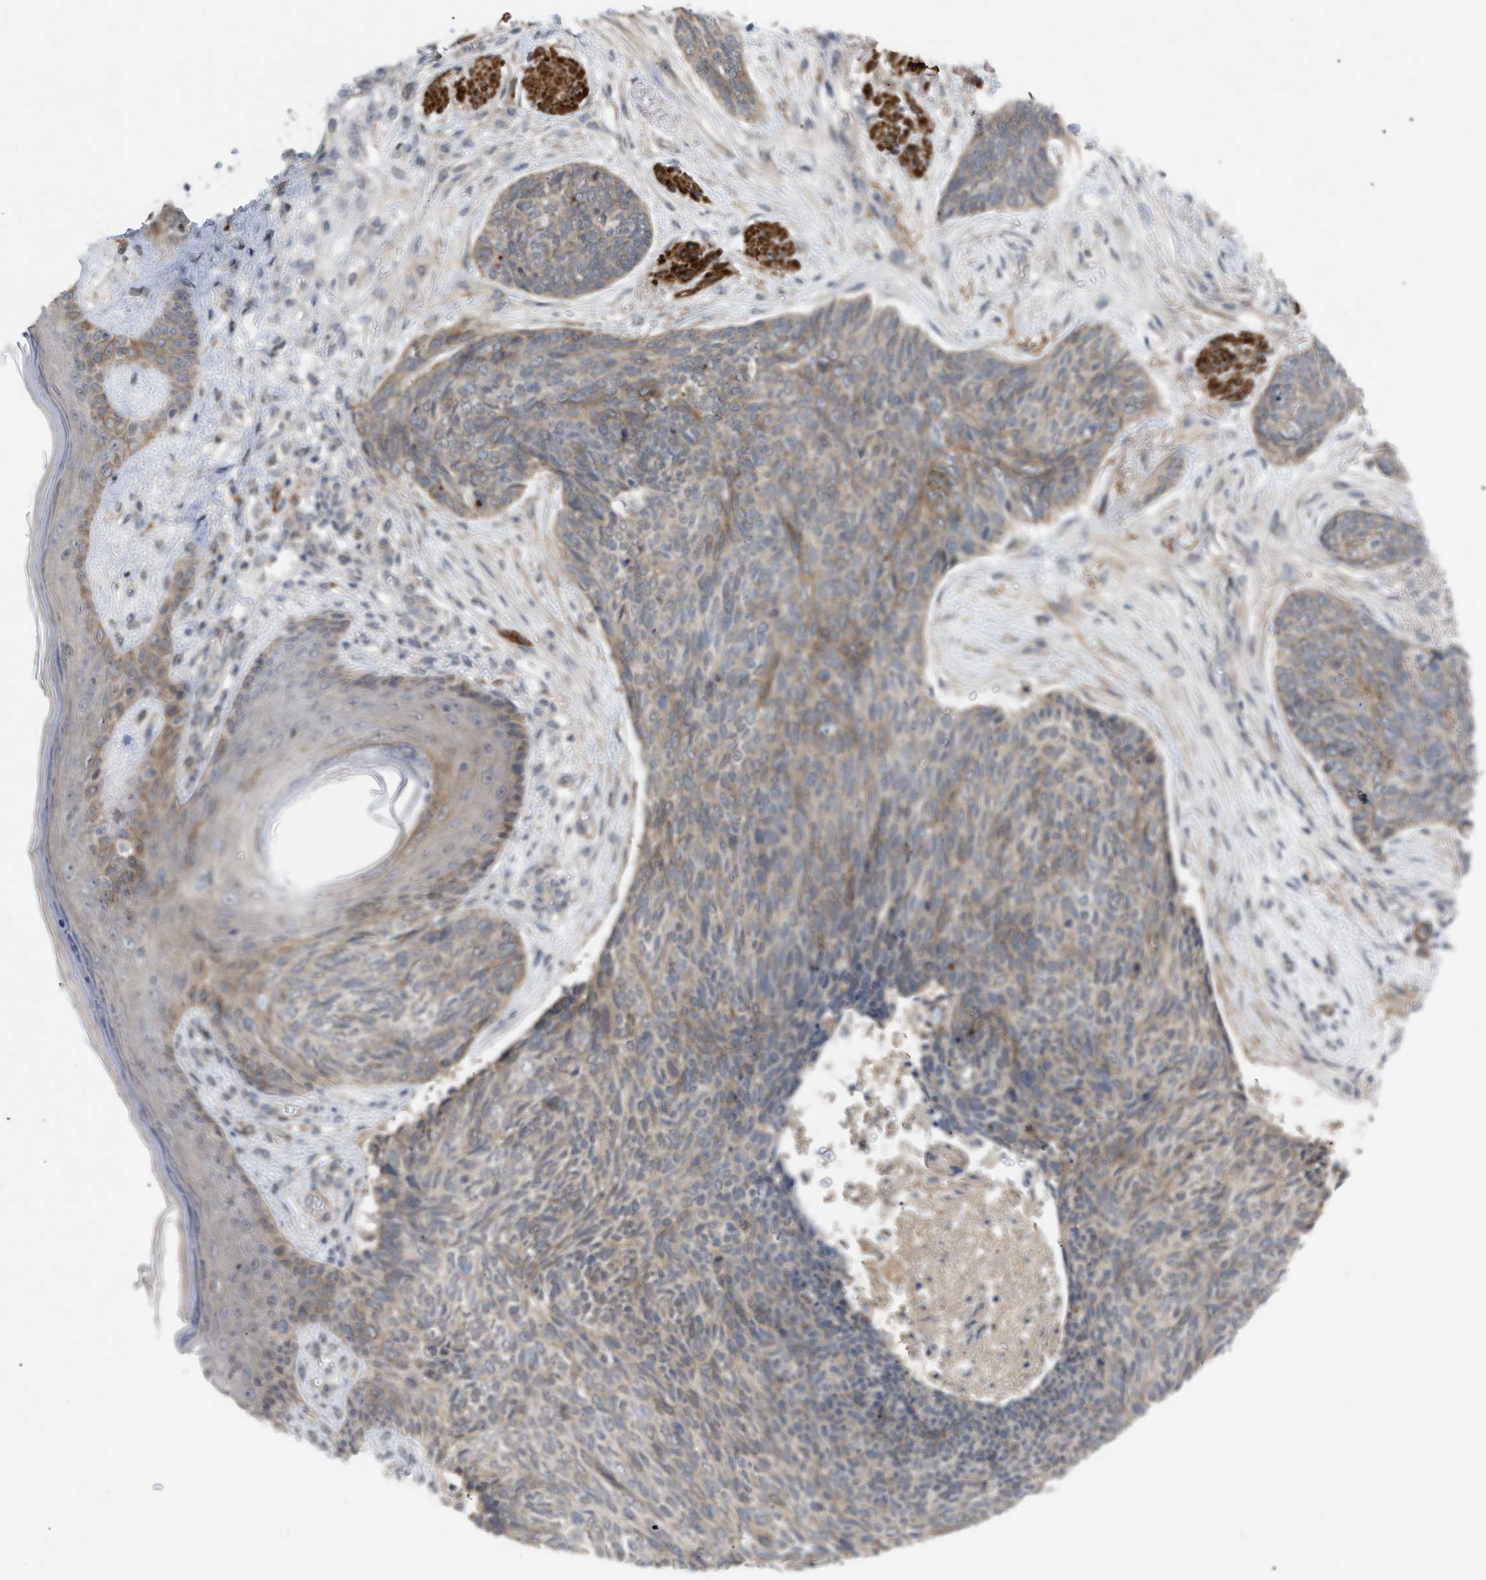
{"staining": {"intensity": "weak", "quantity": ">75%", "location": "cytoplasmic/membranous"}, "tissue": "skin cancer", "cell_type": "Tumor cells", "image_type": "cancer", "snomed": [{"axis": "morphology", "description": "Basal cell carcinoma"}, {"axis": "topography", "description": "Skin"}], "caption": "Immunohistochemistry image of human skin cancer stained for a protein (brown), which exhibits low levels of weak cytoplasmic/membranous expression in about >75% of tumor cells.", "gene": "ST6GALNAC6", "patient": {"sex": "female", "age": 84}}